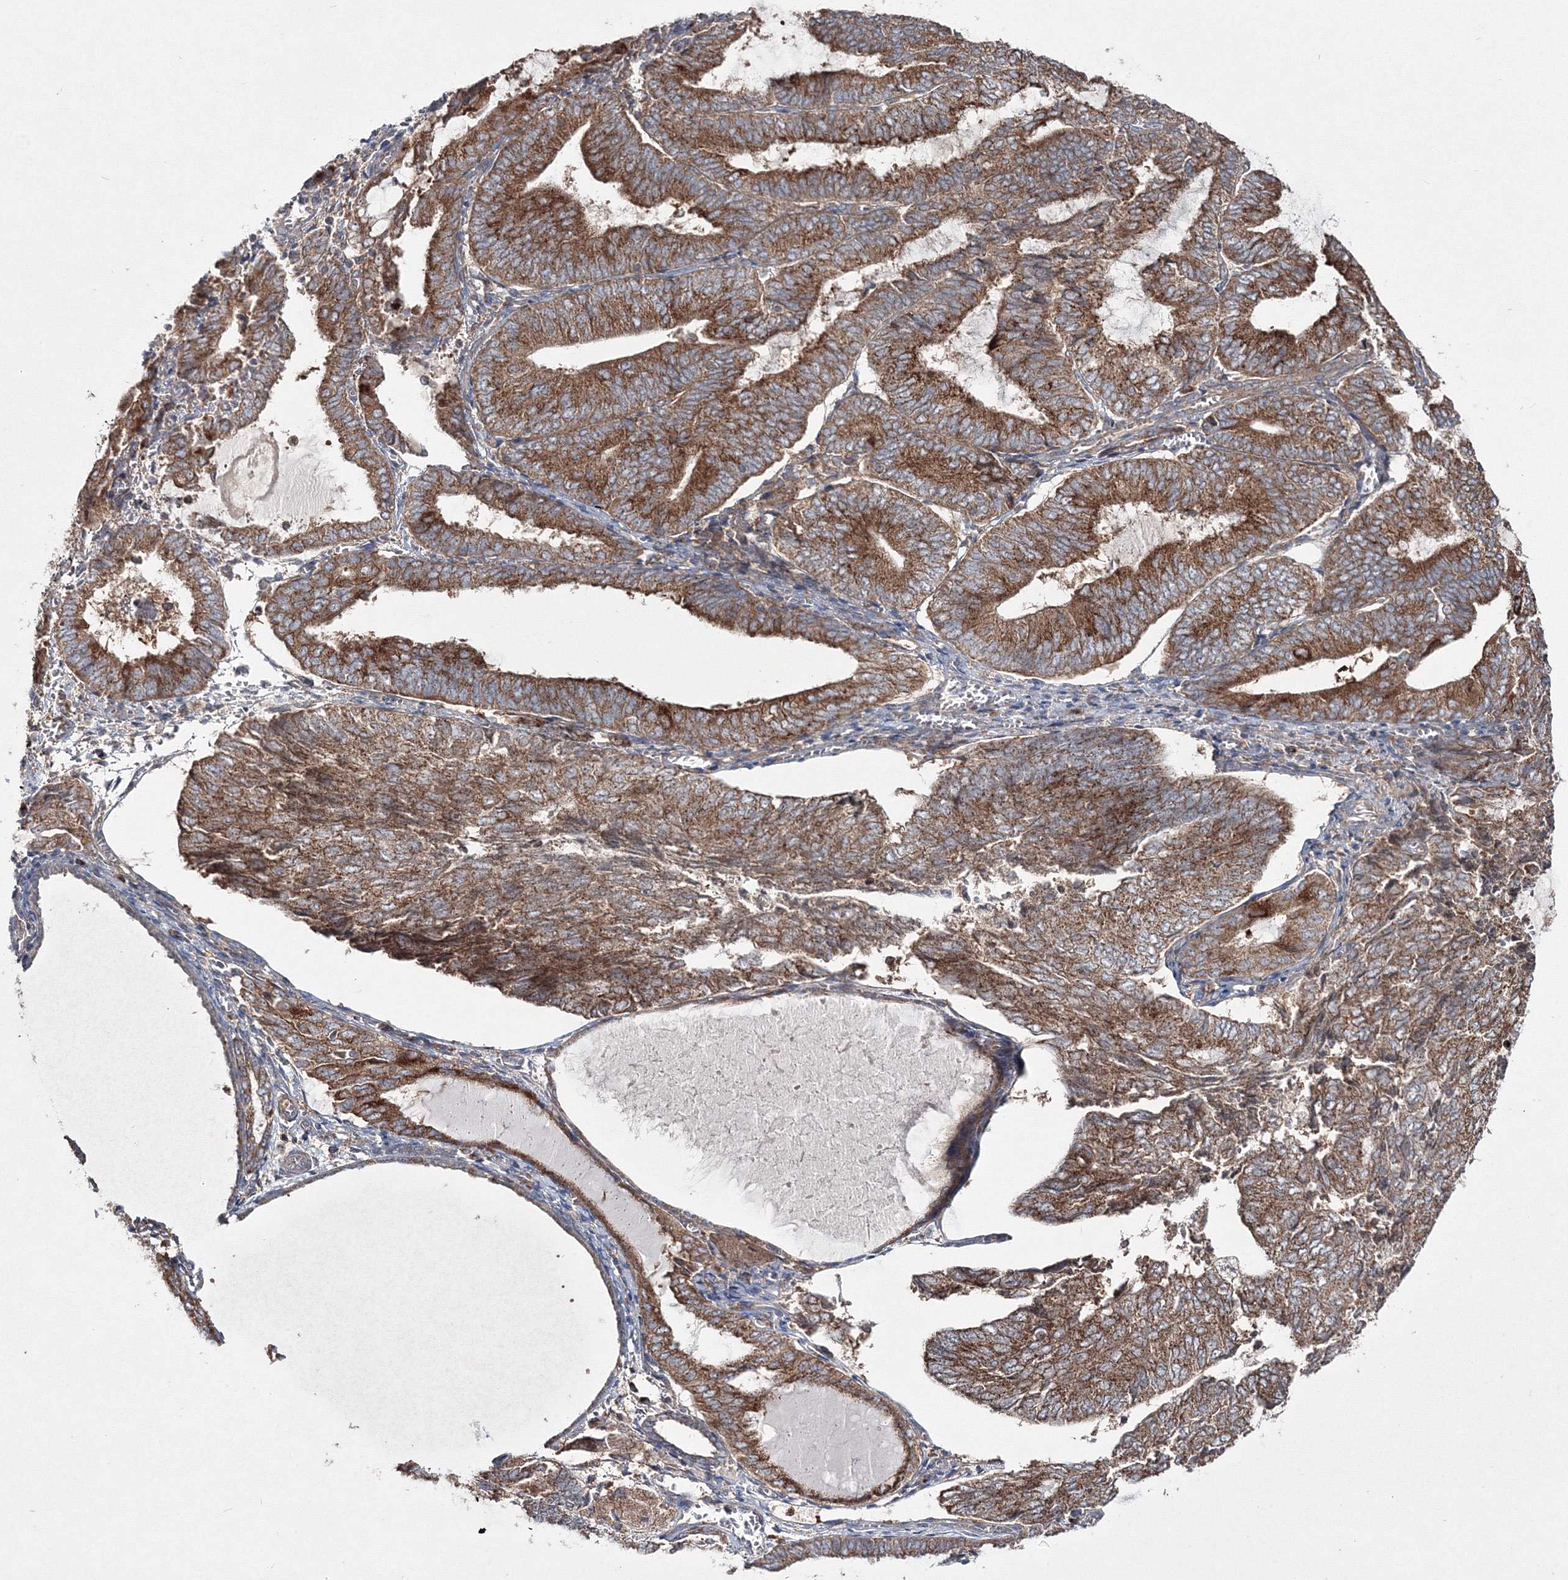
{"staining": {"intensity": "strong", "quantity": ">75%", "location": "cytoplasmic/membranous"}, "tissue": "endometrial cancer", "cell_type": "Tumor cells", "image_type": "cancer", "snomed": [{"axis": "morphology", "description": "Adenocarcinoma, NOS"}, {"axis": "topography", "description": "Endometrium"}], "caption": "Endometrial cancer (adenocarcinoma) was stained to show a protein in brown. There is high levels of strong cytoplasmic/membranous positivity in about >75% of tumor cells.", "gene": "PEX13", "patient": {"sex": "female", "age": 81}}